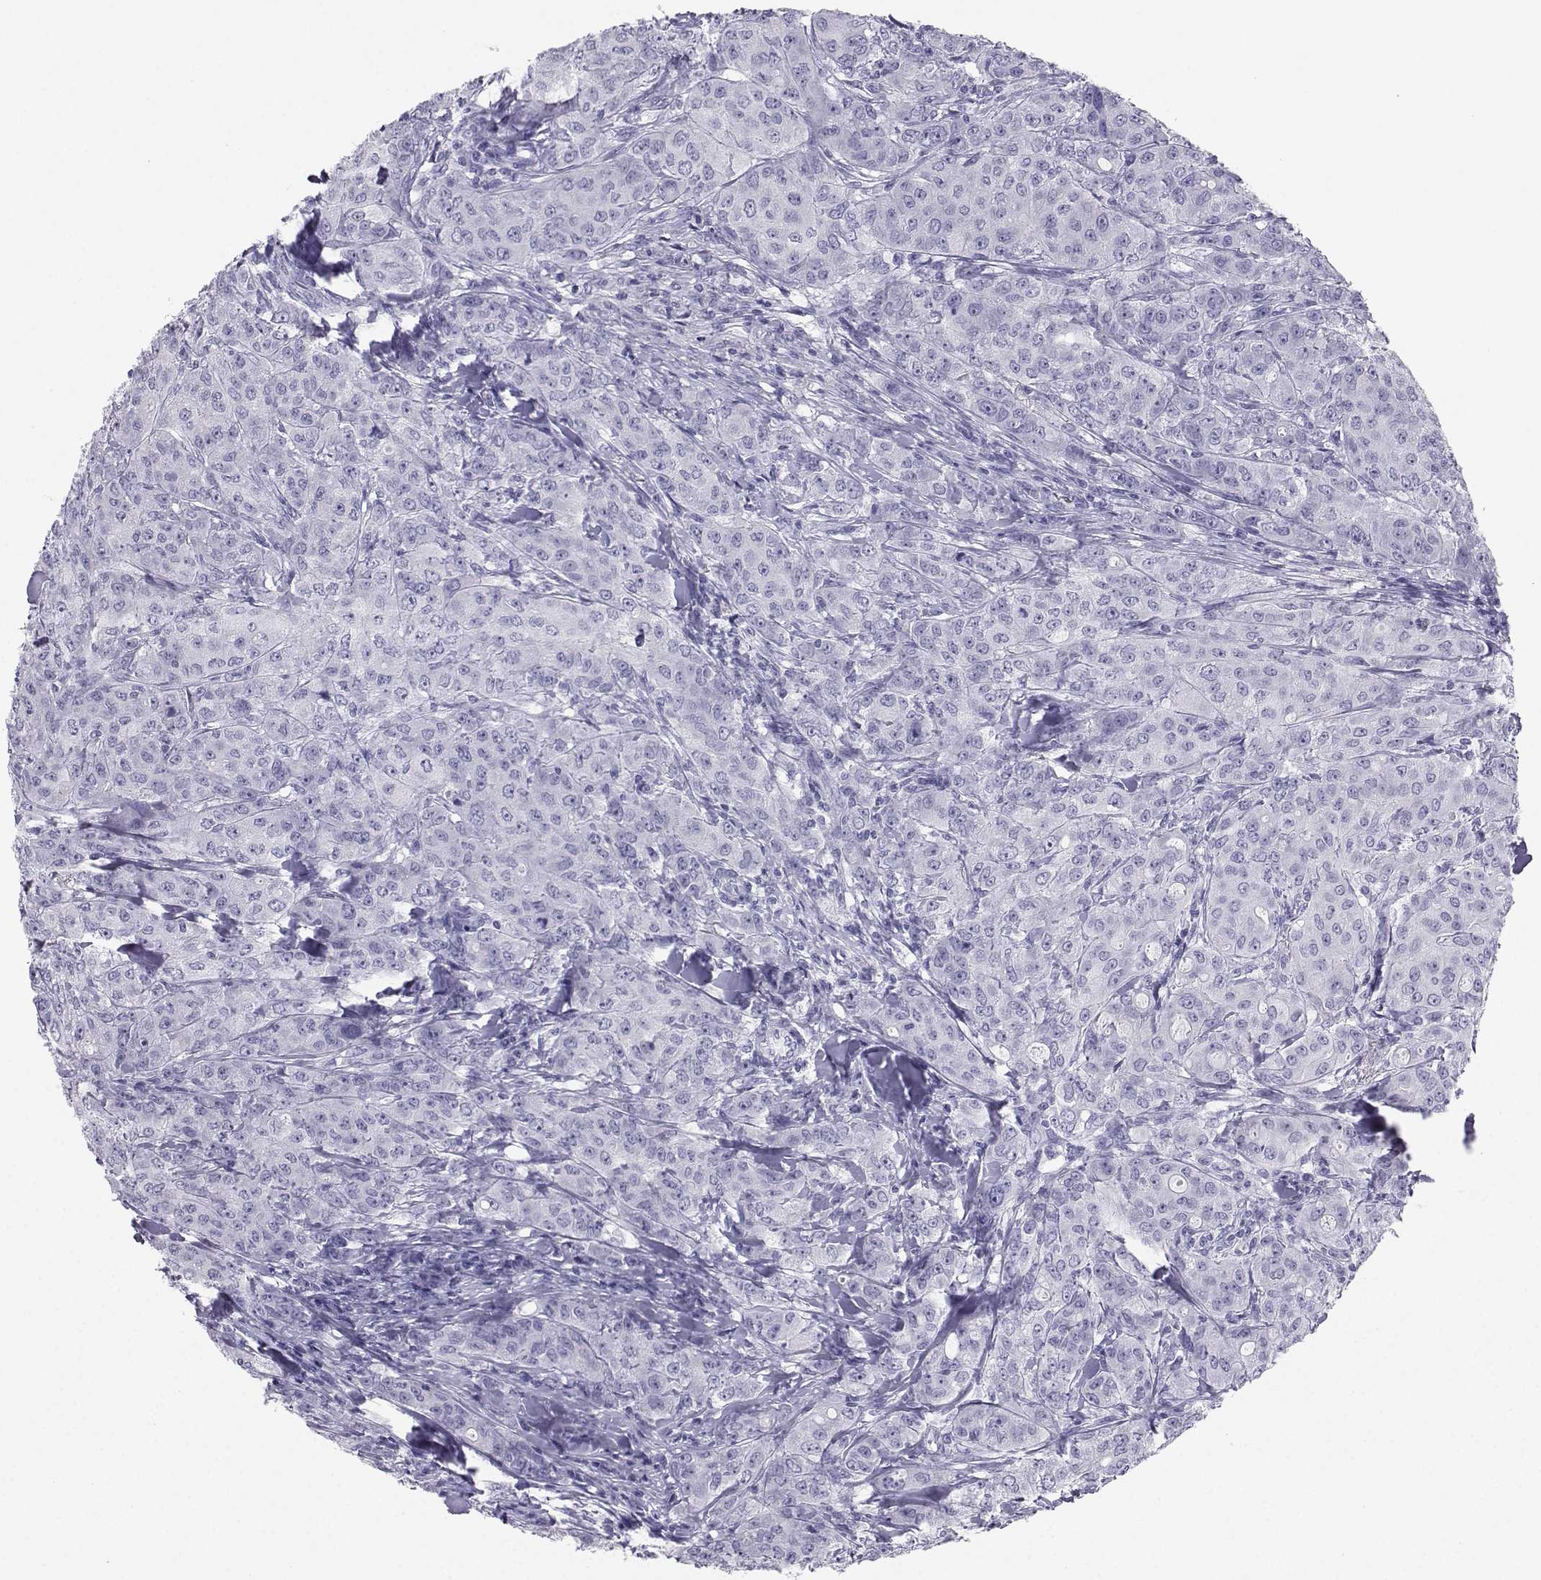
{"staining": {"intensity": "negative", "quantity": "none", "location": "none"}, "tissue": "breast cancer", "cell_type": "Tumor cells", "image_type": "cancer", "snomed": [{"axis": "morphology", "description": "Duct carcinoma"}, {"axis": "topography", "description": "Breast"}], "caption": "A photomicrograph of breast cancer (invasive ductal carcinoma) stained for a protein reveals no brown staining in tumor cells. The staining was performed using DAB (3,3'-diaminobenzidine) to visualize the protein expression in brown, while the nuclei were stained in blue with hematoxylin (Magnification: 20x).", "gene": "SST", "patient": {"sex": "female", "age": 43}}